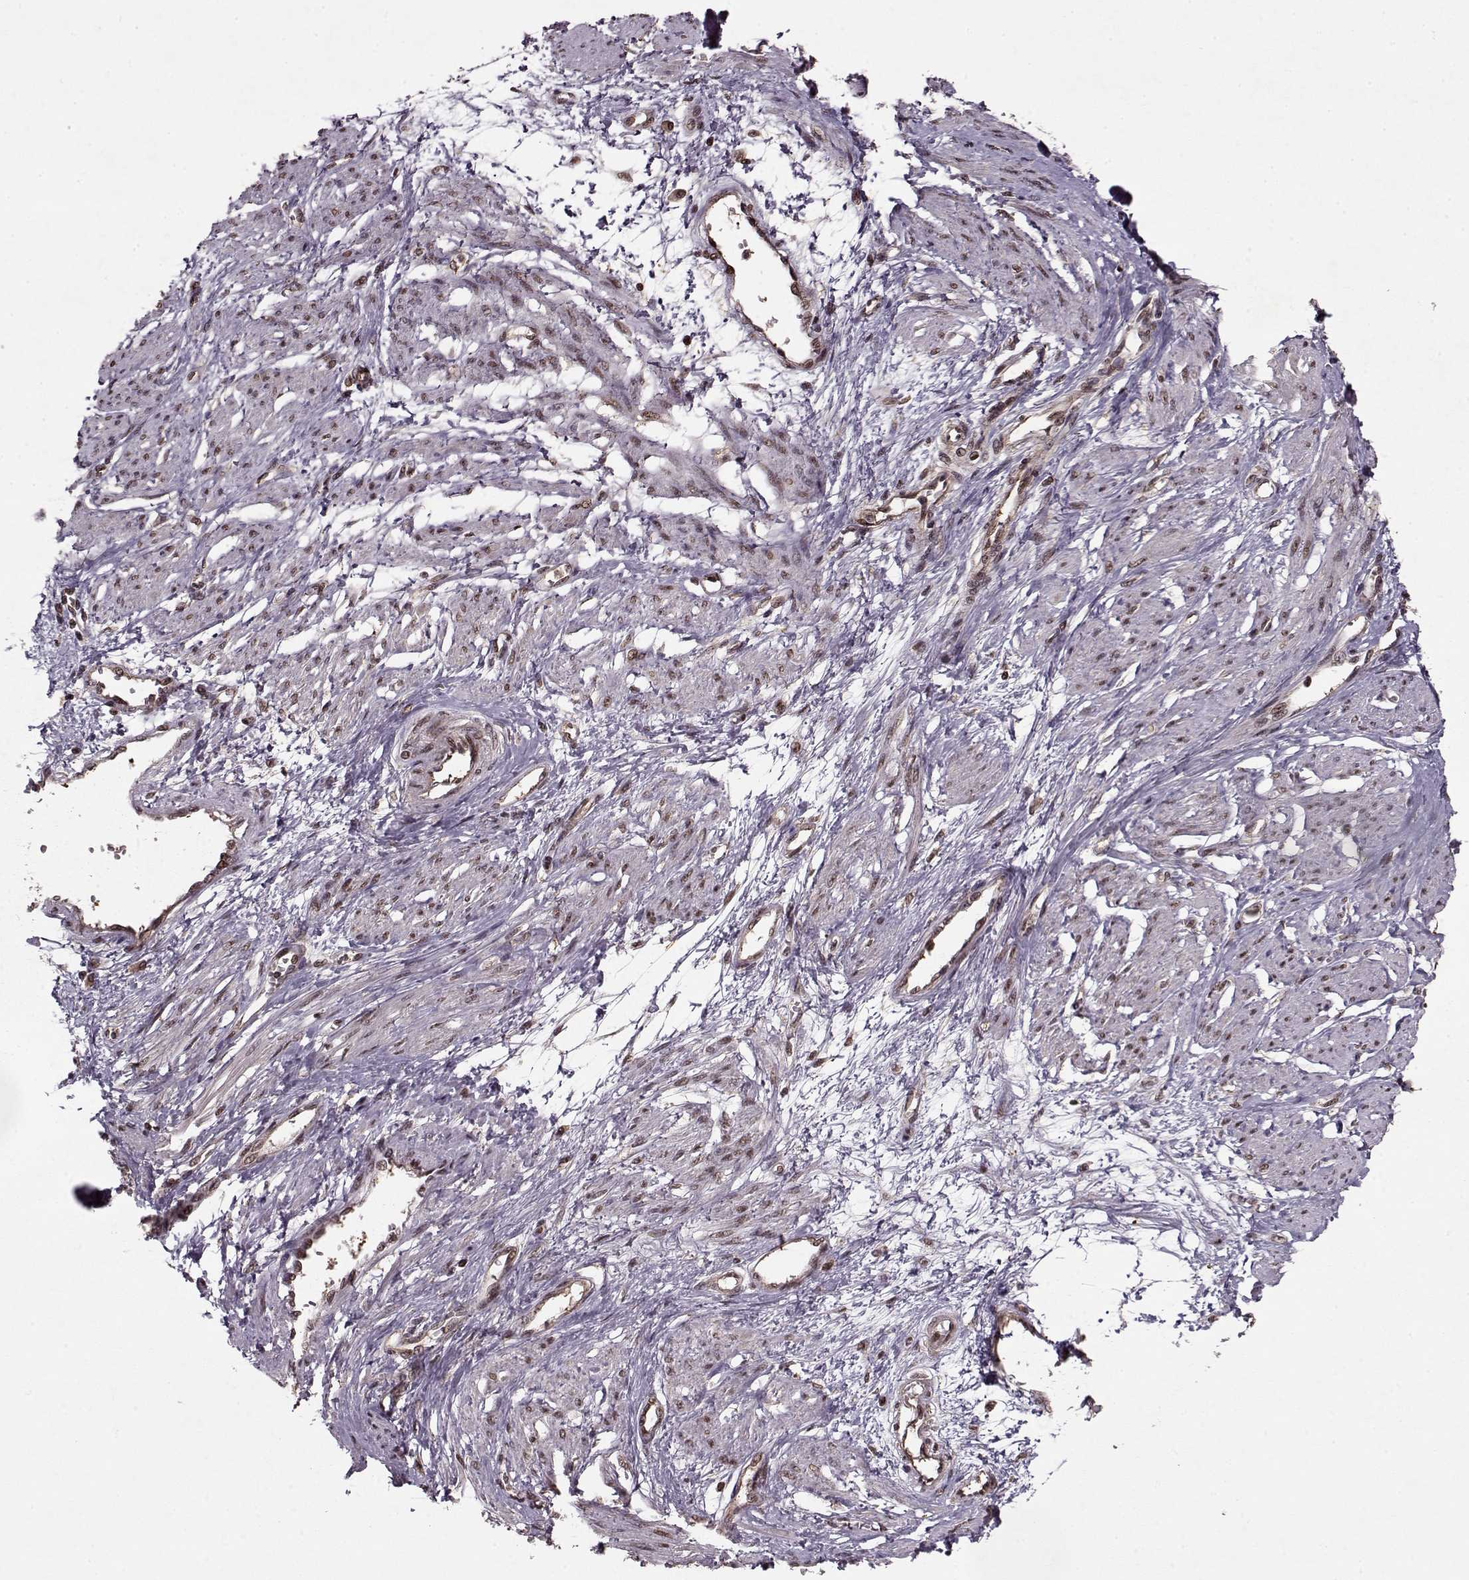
{"staining": {"intensity": "weak", "quantity": "25%-75%", "location": "nuclear"}, "tissue": "smooth muscle", "cell_type": "Smooth muscle cells", "image_type": "normal", "snomed": [{"axis": "morphology", "description": "Normal tissue, NOS"}, {"axis": "topography", "description": "Smooth muscle"}, {"axis": "topography", "description": "Uterus"}], "caption": "IHC histopathology image of benign smooth muscle: human smooth muscle stained using IHC shows low levels of weak protein expression localized specifically in the nuclear of smooth muscle cells, appearing as a nuclear brown color.", "gene": "PSMA7", "patient": {"sex": "female", "age": 39}}